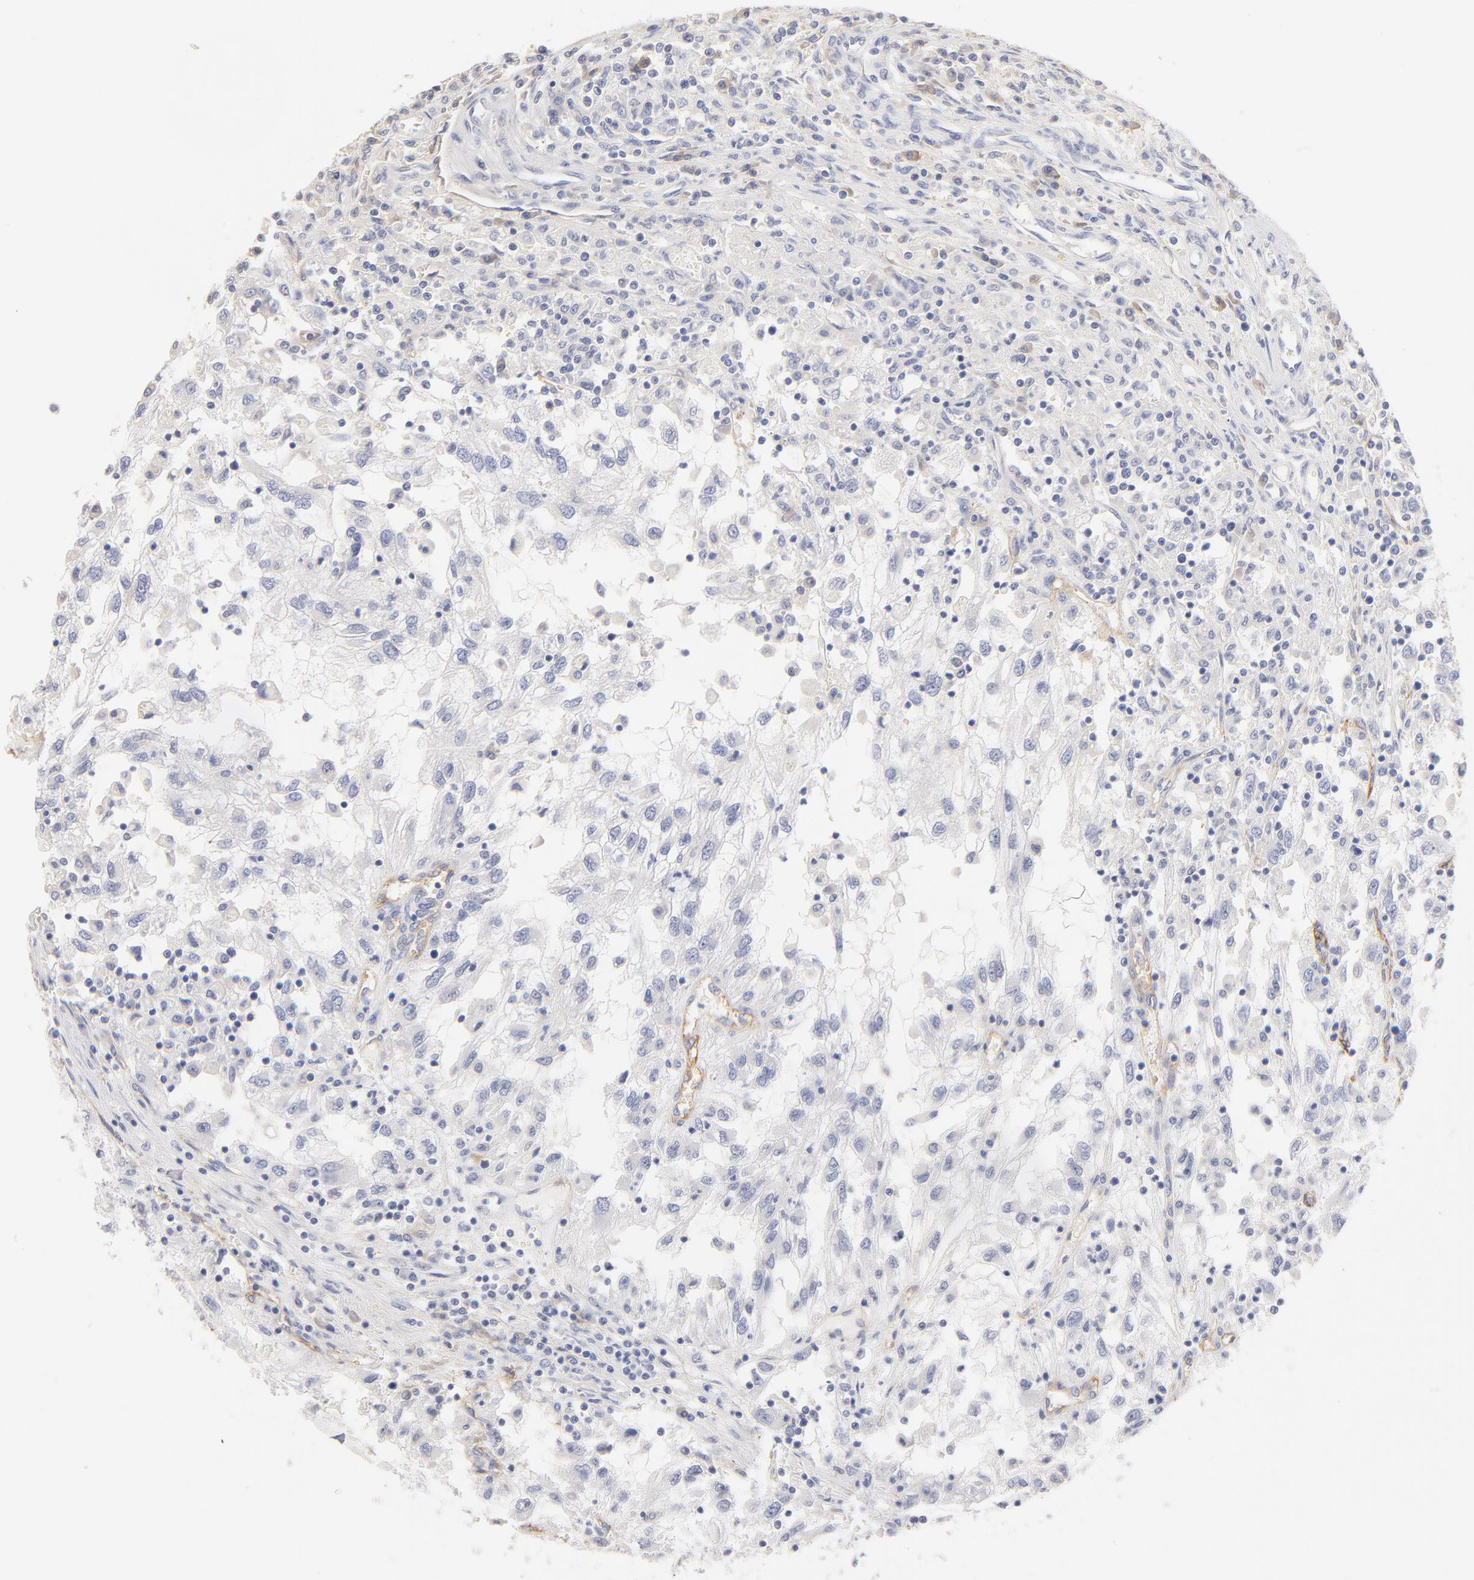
{"staining": {"intensity": "negative", "quantity": "none", "location": "none"}, "tissue": "renal cancer", "cell_type": "Tumor cells", "image_type": "cancer", "snomed": [{"axis": "morphology", "description": "Normal tissue, NOS"}, {"axis": "morphology", "description": "Adenocarcinoma, NOS"}, {"axis": "topography", "description": "Kidney"}], "caption": "IHC histopathology image of neoplastic tissue: human renal adenocarcinoma stained with DAB reveals no significant protein positivity in tumor cells. (DAB (3,3'-diaminobenzidine) immunohistochemistry (IHC) visualized using brightfield microscopy, high magnification).", "gene": "ITGA8", "patient": {"sex": "male", "age": 71}}